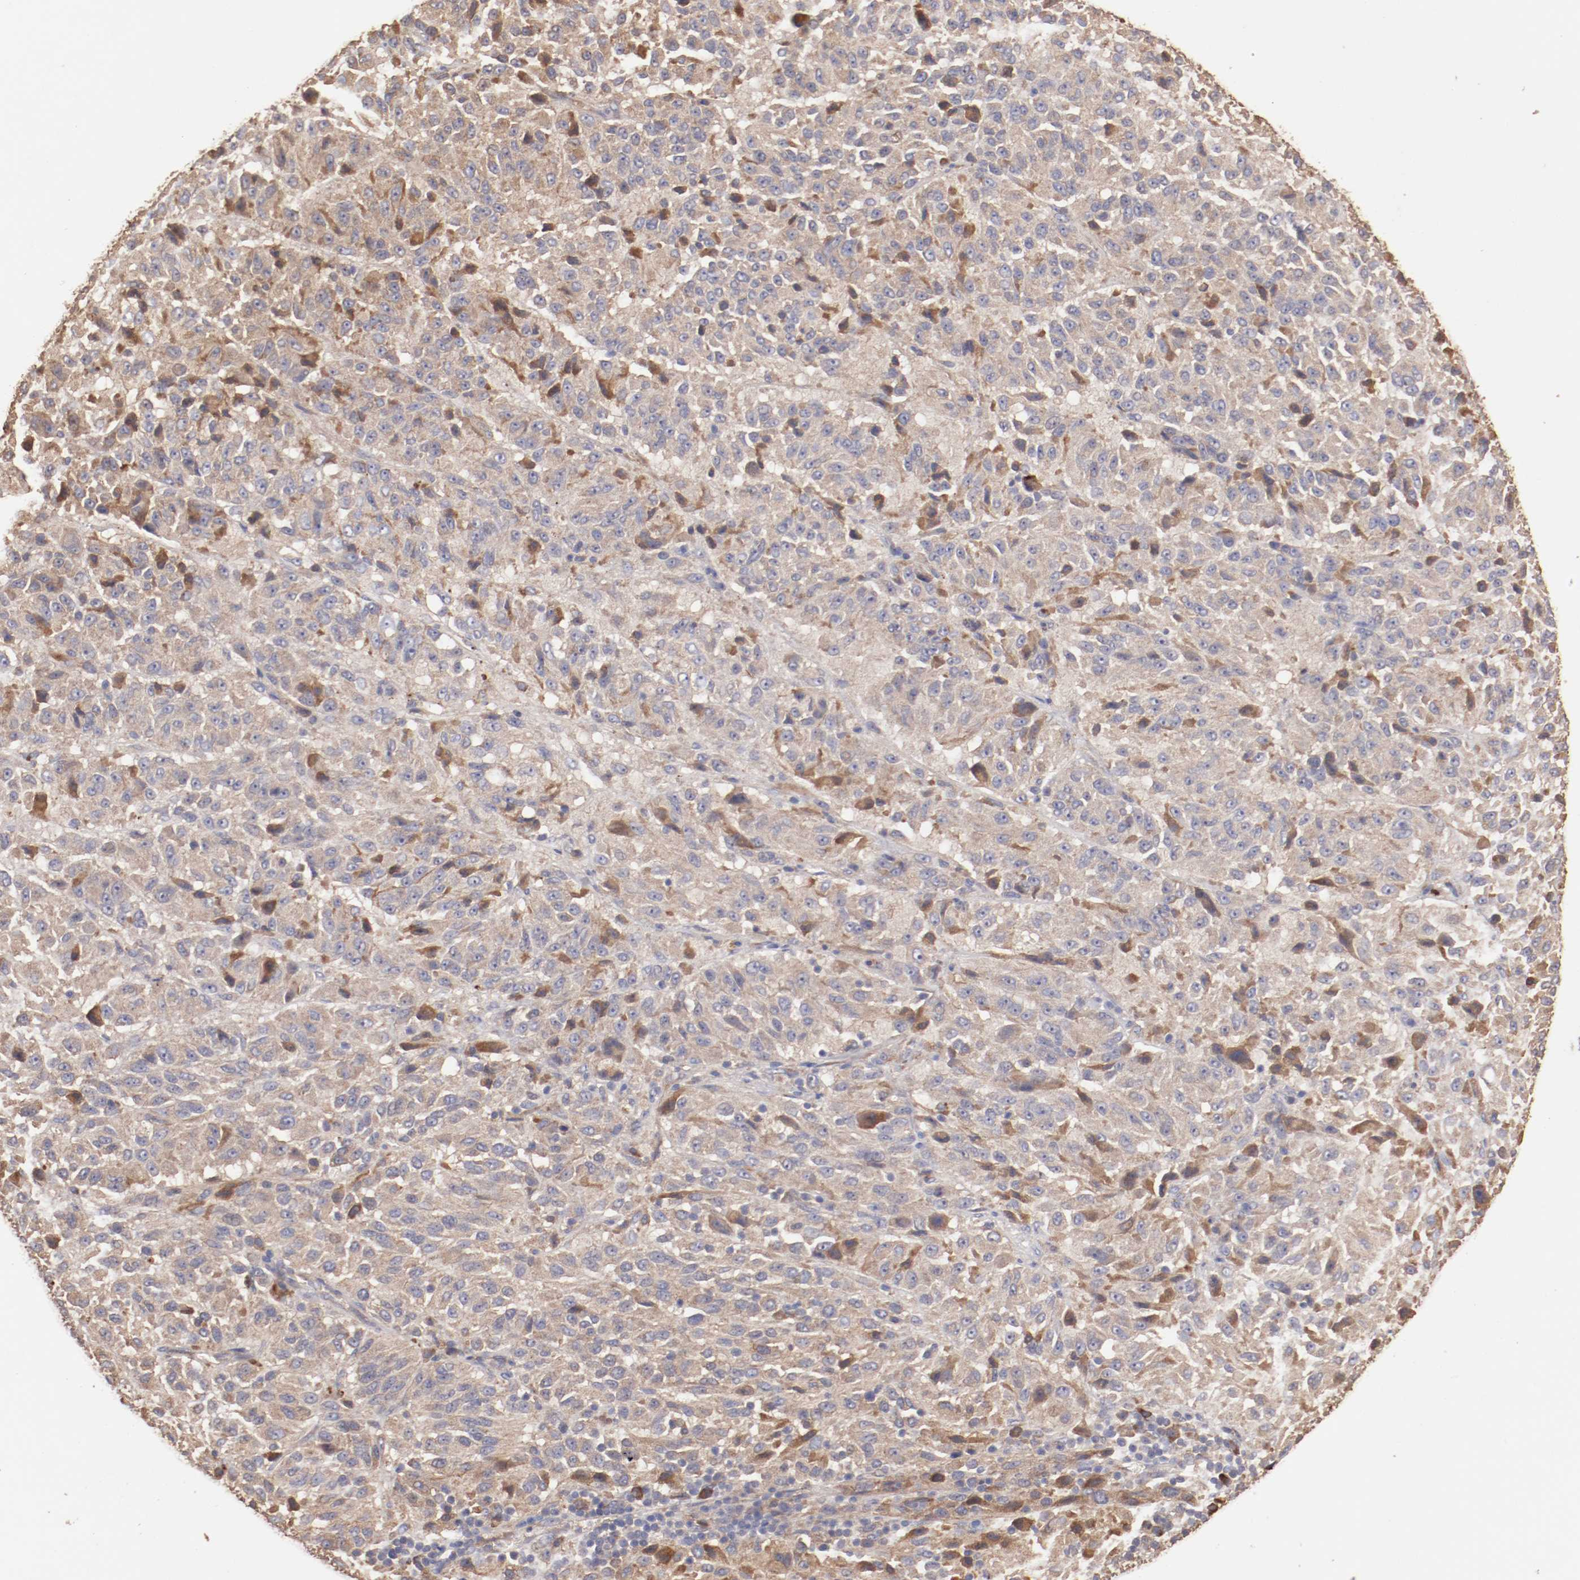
{"staining": {"intensity": "weak", "quantity": ">75%", "location": "cytoplasmic/membranous"}, "tissue": "melanoma", "cell_type": "Tumor cells", "image_type": "cancer", "snomed": [{"axis": "morphology", "description": "Malignant melanoma, Metastatic site"}, {"axis": "topography", "description": "Lung"}], "caption": "There is low levels of weak cytoplasmic/membranous expression in tumor cells of melanoma, as demonstrated by immunohistochemical staining (brown color).", "gene": "NFKBIE", "patient": {"sex": "male", "age": 64}}